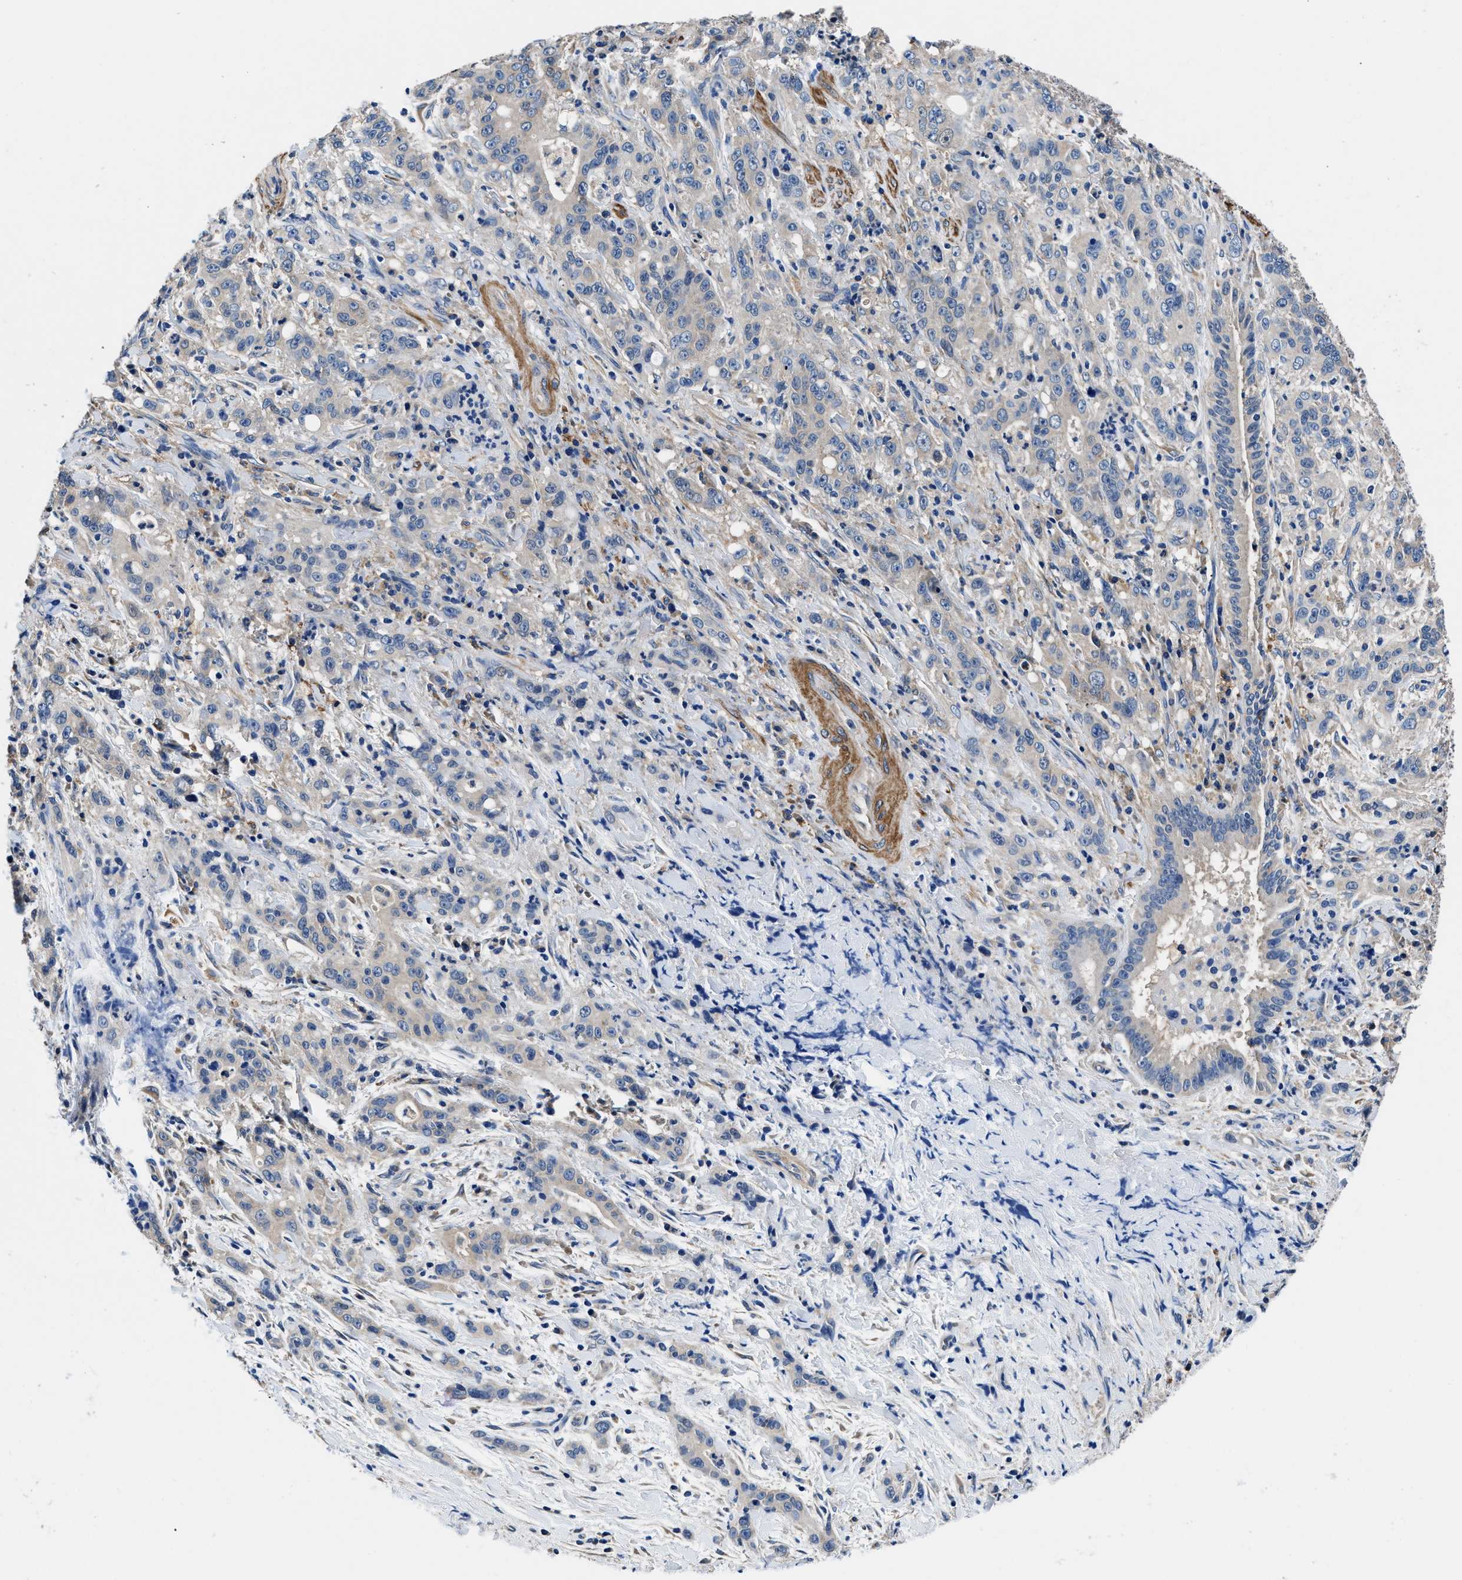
{"staining": {"intensity": "weak", "quantity": "<25%", "location": "cytoplasmic/membranous"}, "tissue": "liver cancer", "cell_type": "Tumor cells", "image_type": "cancer", "snomed": [{"axis": "morphology", "description": "Cholangiocarcinoma"}, {"axis": "topography", "description": "Liver"}], "caption": "Immunohistochemistry (IHC) image of human liver cancer stained for a protein (brown), which displays no staining in tumor cells.", "gene": "NEU1", "patient": {"sex": "female", "age": 38}}